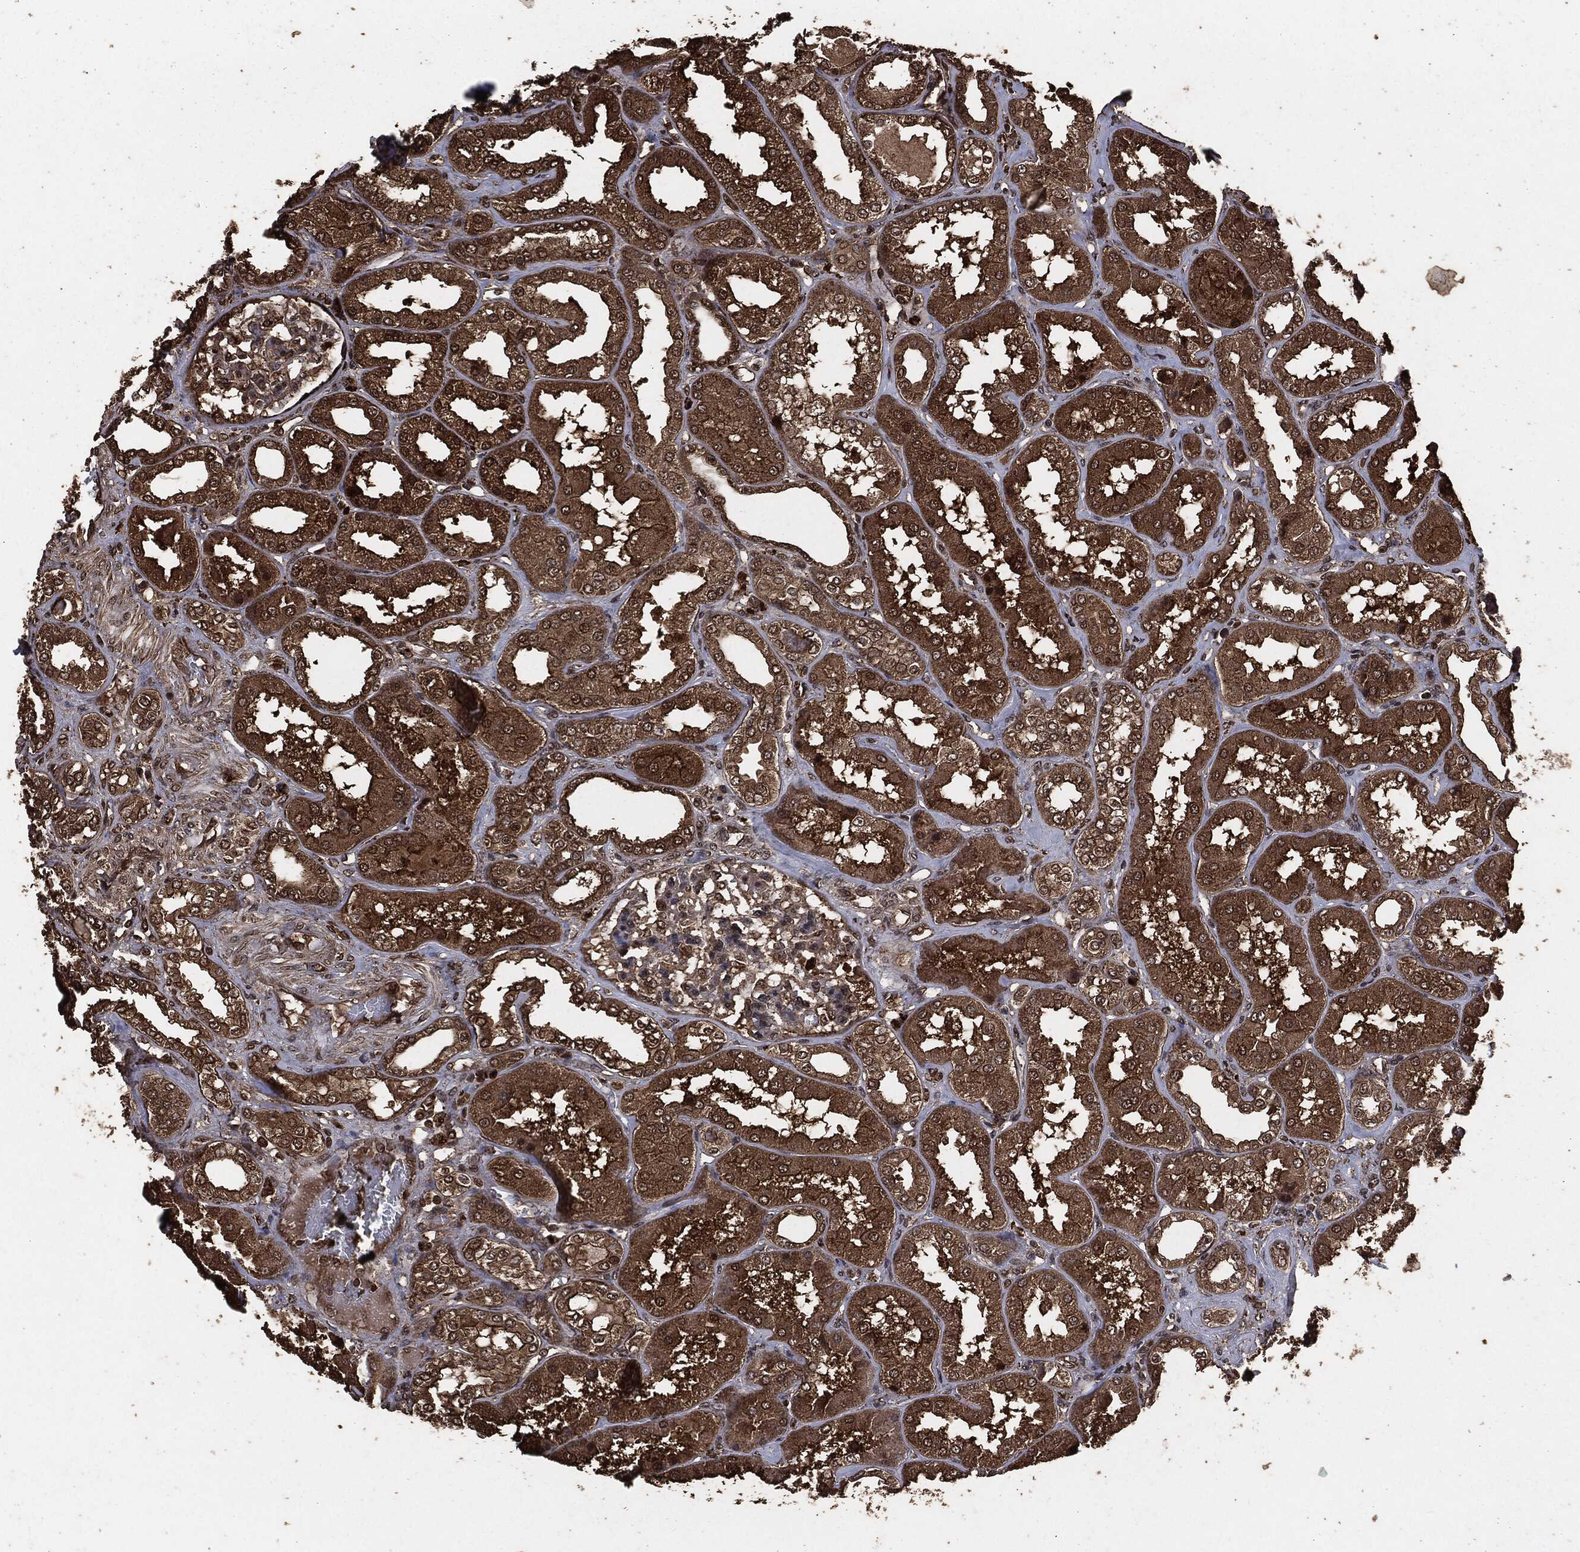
{"staining": {"intensity": "strong", "quantity": ">75%", "location": "nuclear"}, "tissue": "kidney", "cell_type": "Cells in glomeruli", "image_type": "normal", "snomed": [{"axis": "morphology", "description": "Normal tissue, NOS"}, {"axis": "topography", "description": "Kidney"}], "caption": "Cells in glomeruli display high levels of strong nuclear staining in approximately >75% of cells in unremarkable human kidney. (brown staining indicates protein expression, while blue staining denotes nuclei).", "gene": "EGFR", "patient": {"sex": "female", "age": 56}}